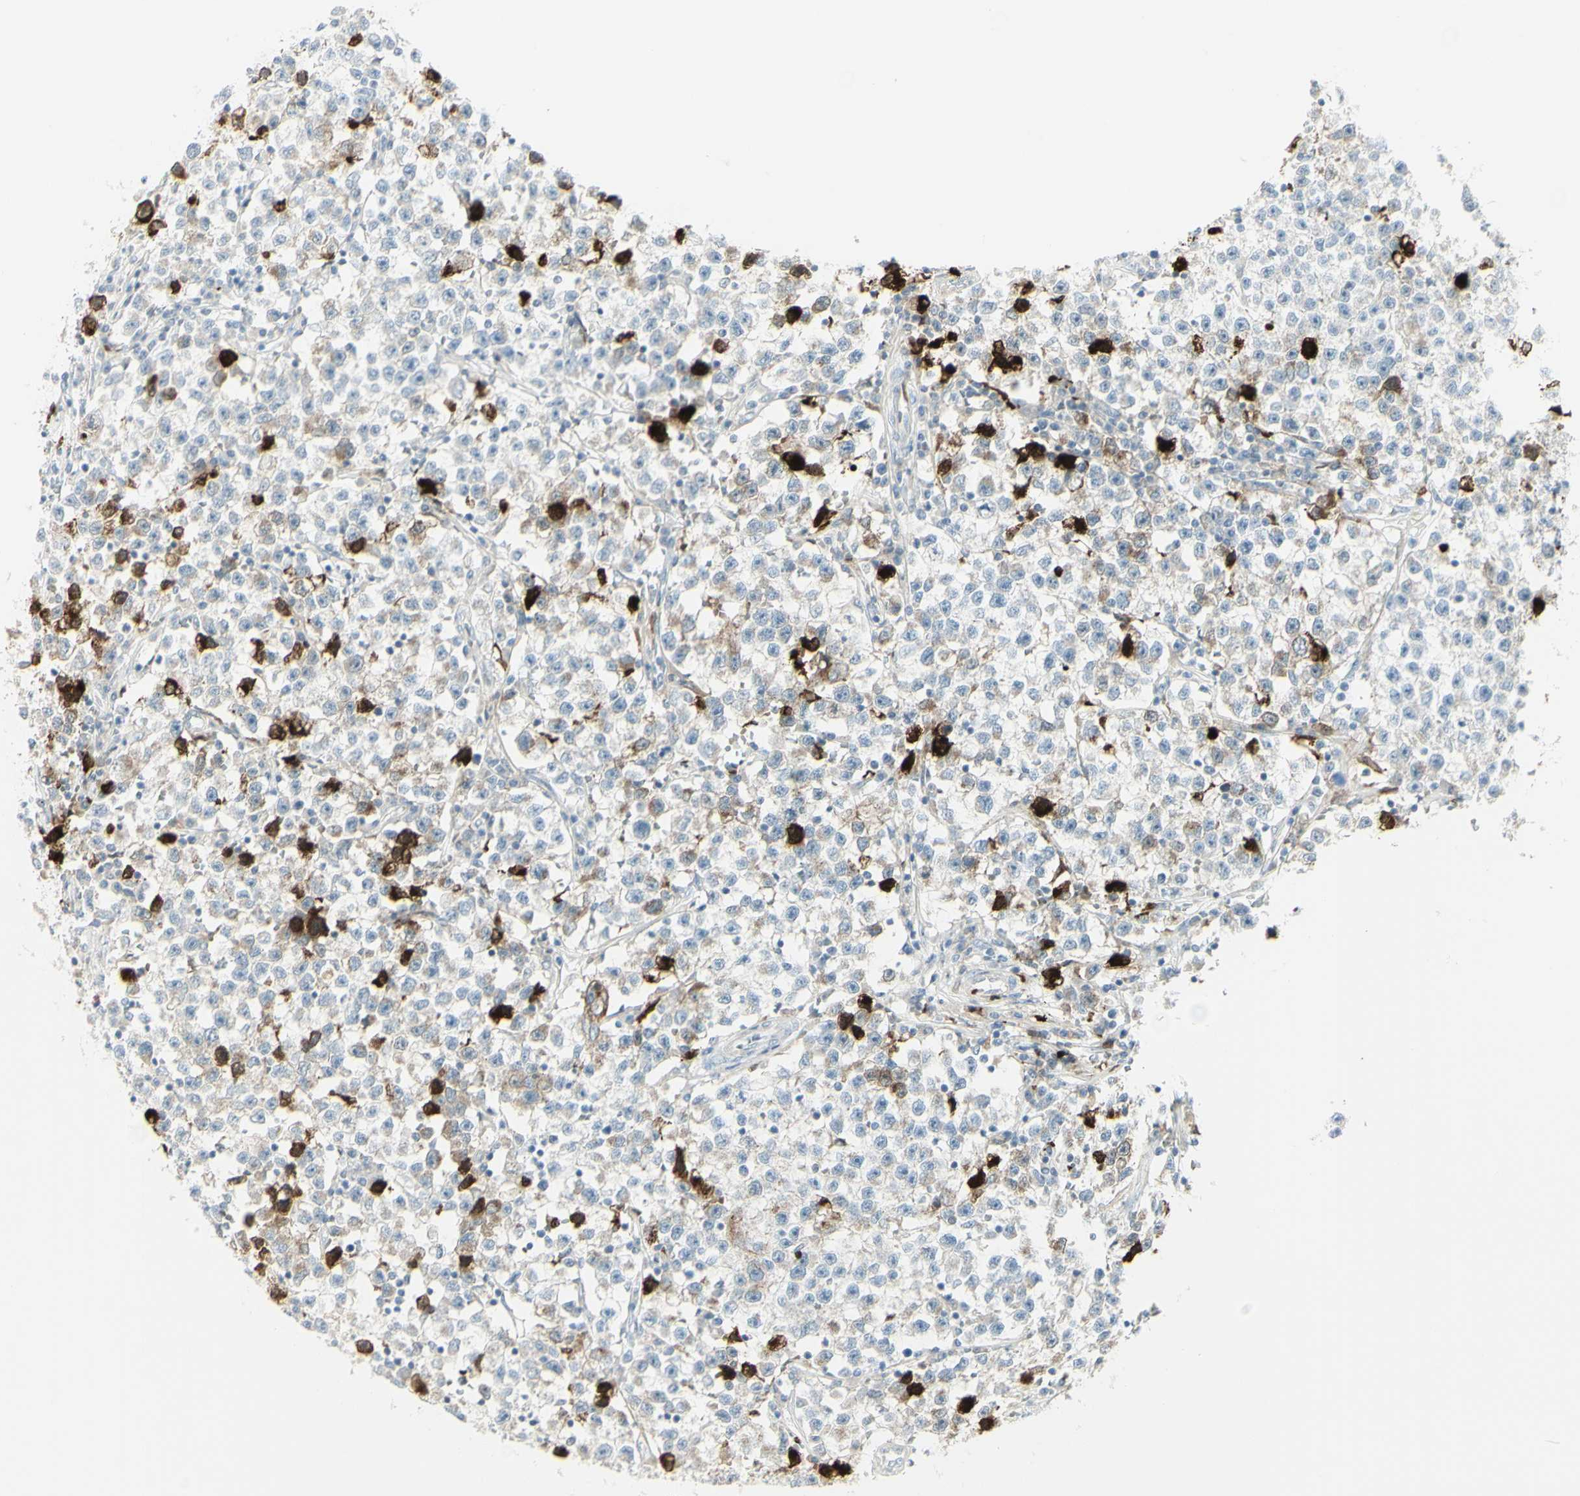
{"staining": {"intensity": "strong", "quantity": "<25%", "location": "cytoplasmic/membranous,nuclear"}, "tissue": "testis cancer", "cell_type": "Tumor cells", "image_type": "cancer", "snomed": [{"axis": "morphology", "description": "Seminoma, NOS"}, {"axis": "topography", "description": "Testis"}], "caption": "DAB (3,3'-diaminobenzidine) immunohistochemical staining of testis seminoma shows strong cytoplasmic/membranous and nuclear protein expression in about <25% of tumor cells.", "gene": "MDK", "patient": {"sex": "male", "age": 22}}